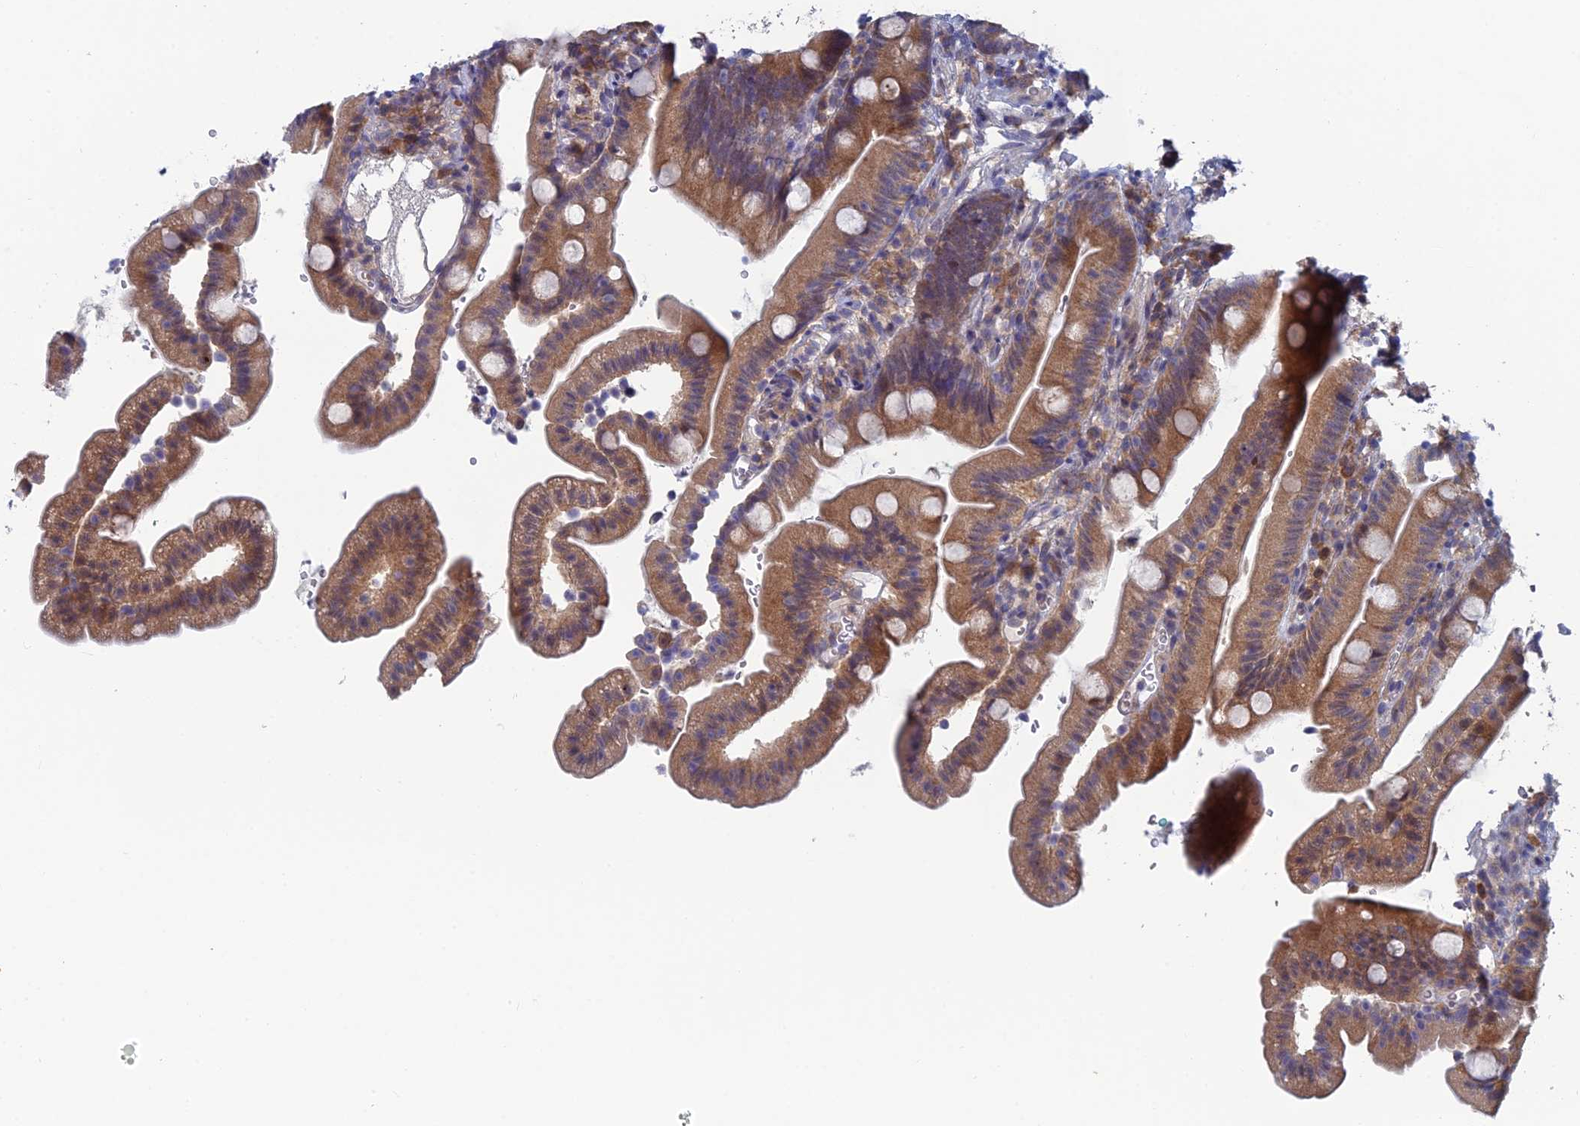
{"staining": {"intensity": "moderate", "quantity": ">75%", "location": "cytoplasmic/membranous"}, "tissue": "duodenum", "cell_type": "Glandular cells", "image_type": "normal", "snomed": [{"axis": "morphology", "description": "Normal tissue, NOS"}, {"axis": "topography", "description": "Duodenum"}], "caption": "Protein expression analysis of normal human duodenum reveals moderate cytoplasmic/membranous positivity in about >75% of glandular cells. The protein is stained brown, and the nuclei are stained in blue (DAB (3,3'-diaminobenzidine) IHC with brightfield microscopy, high magnification).", "gene": "SRA1", "patient": {"sex": "female", "age": 67}}